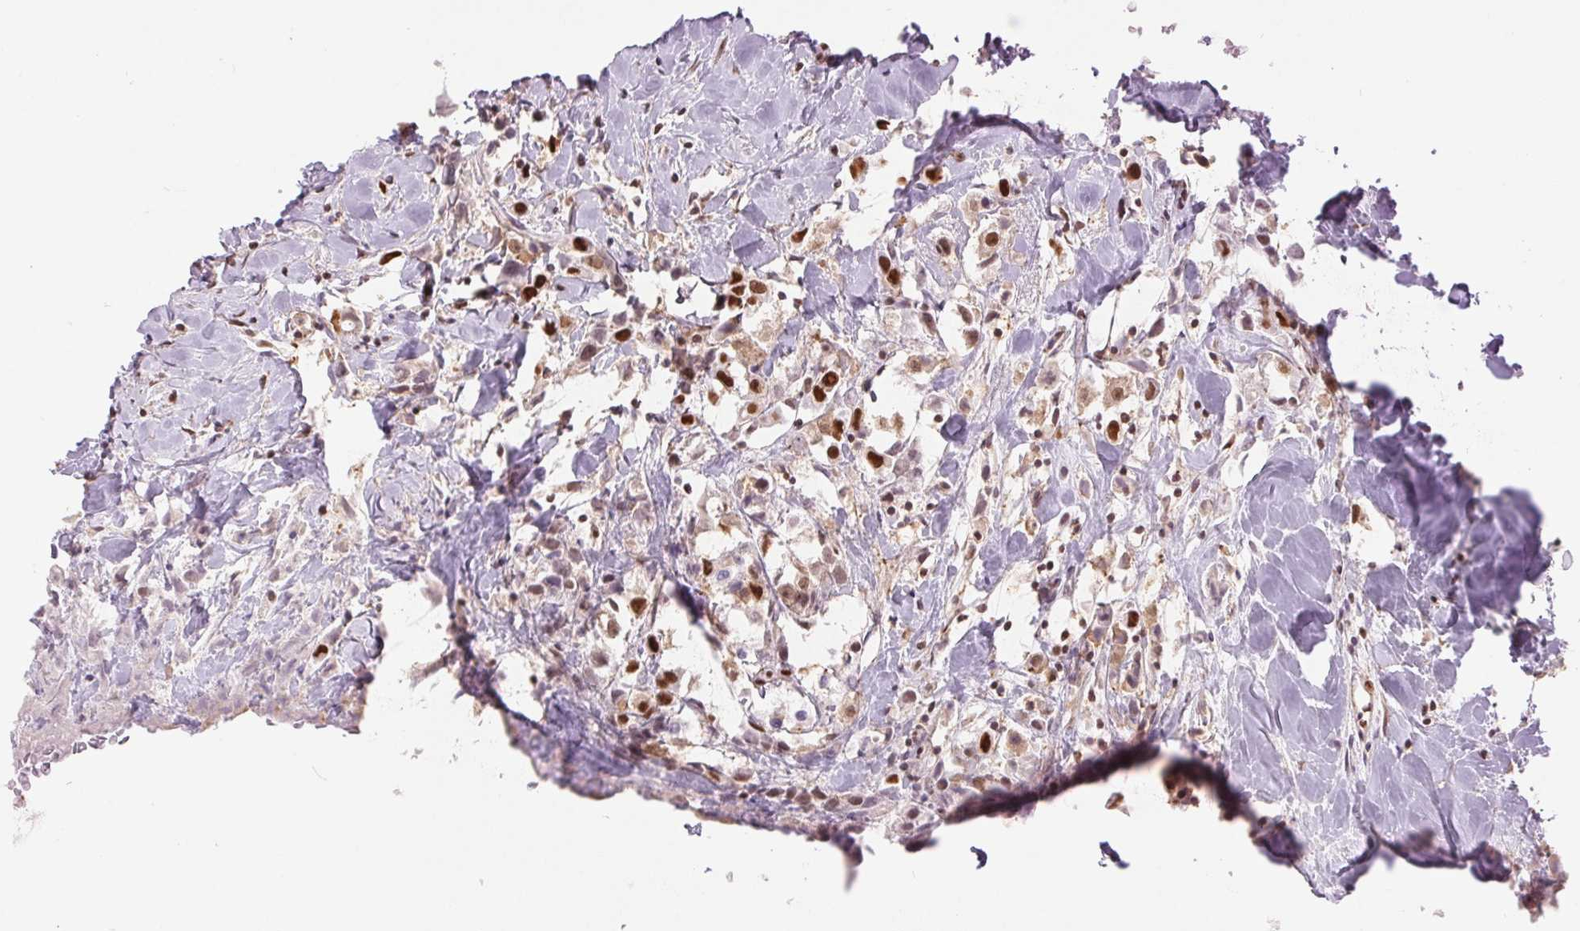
{"staining": {"intensity": "moderate", "quantity": ">75%", "location": "nuclear"}, "tissue": "breast cancer", "cell_type": "Tumor cells", "image_type": "cancer", "snomed": [{"axis": "morphology", "description": "Duct carcinoma"}, {"axis": "topography", "description": "Breast"}], "caption": "Immunohistochemistry (DAB (3,3'-diaminobenzidine)) staining of human breast cancer (infiltrating ductal carcinoma) displays moderate nuclear protein staining in about >75% of tumor cells. (Stains: DAB in brown, nuclei in blue, Microscopy: brightfield microscopy at high magnification).", "gene": "ZFR2", "patient": {"sex": "female", "age": 61}}